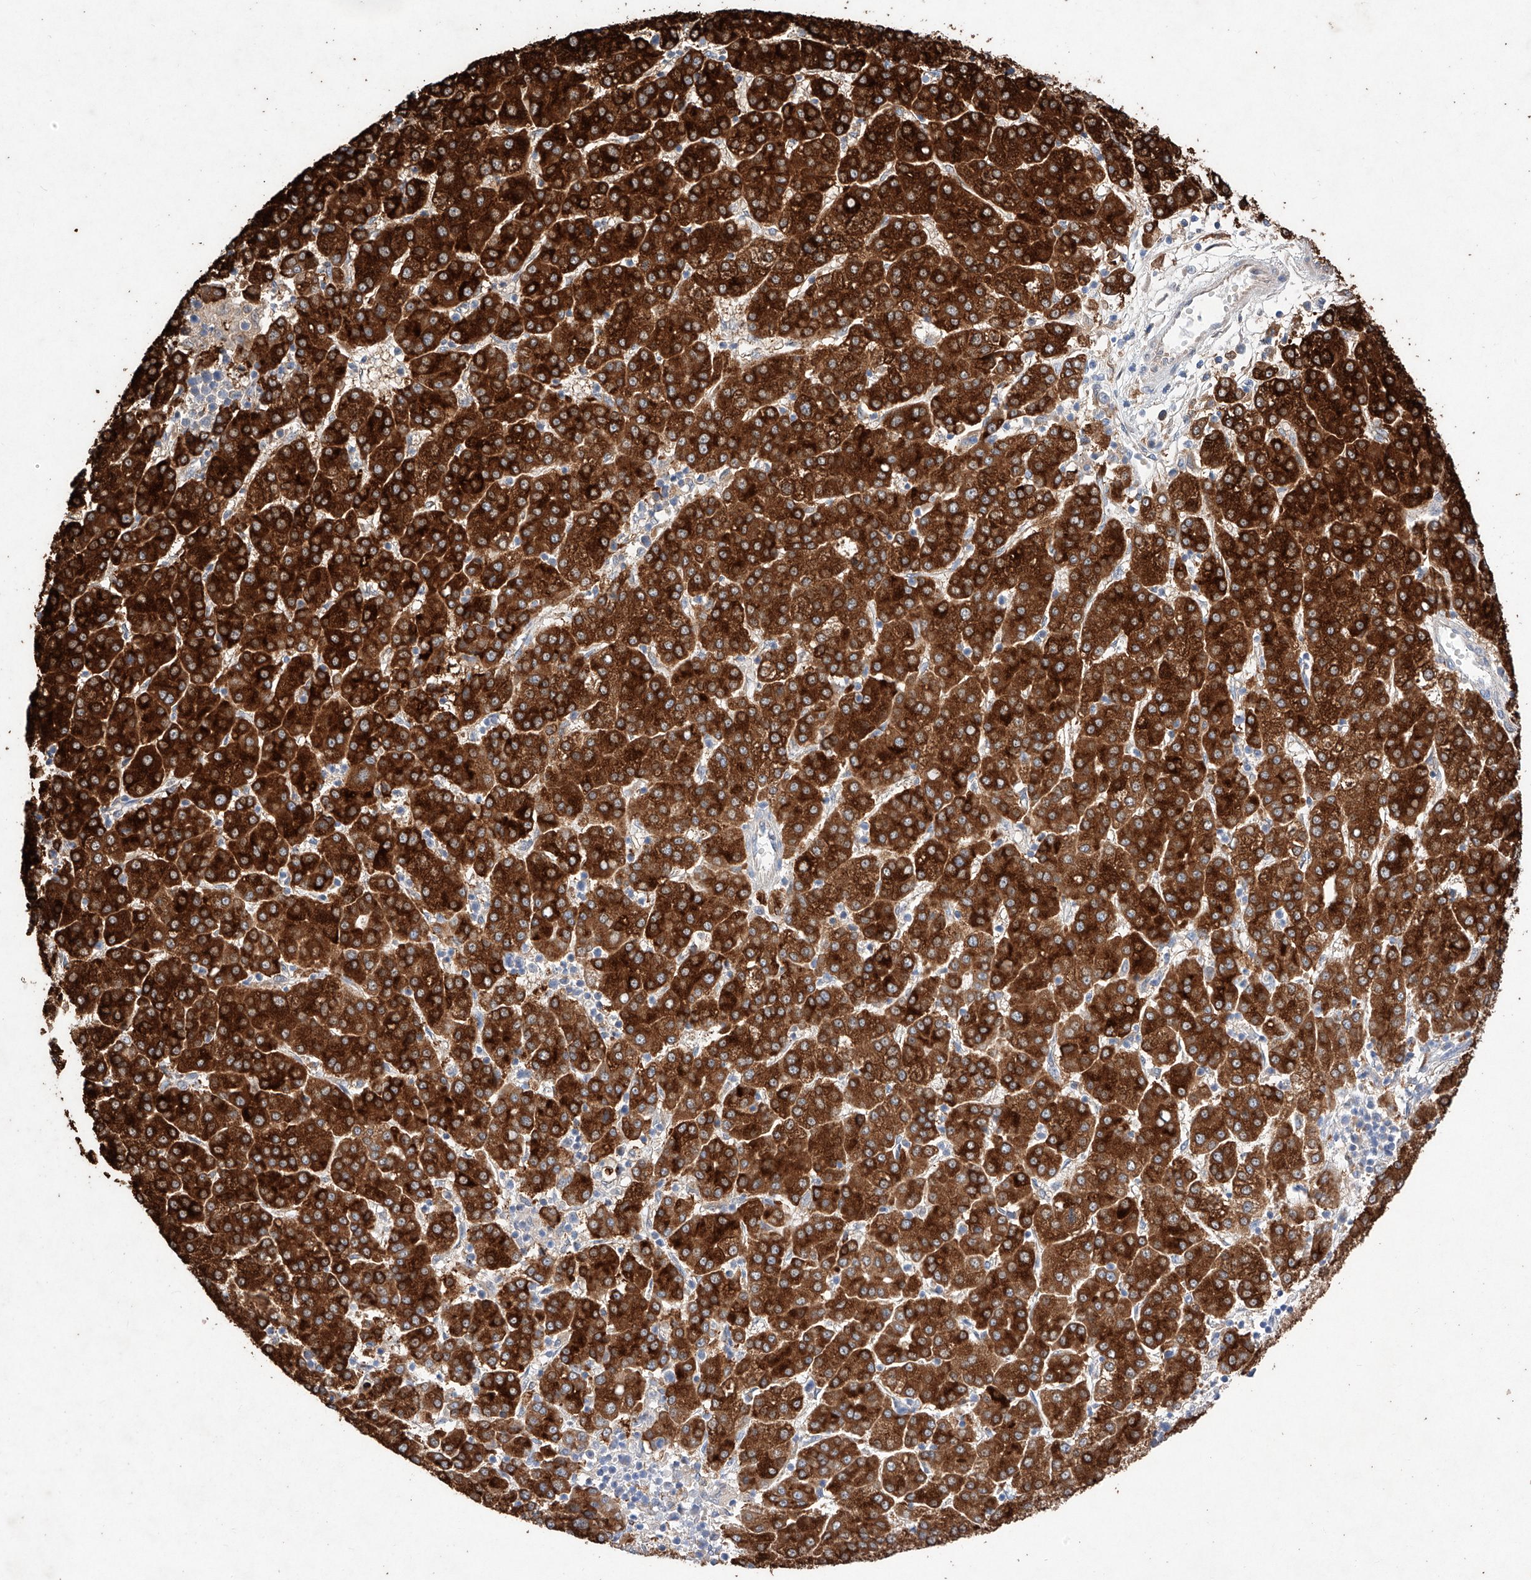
{"staining": {"intensity": "strong", "quantity": ">75%", "location": "cytoplasmic/membranous"}, "tissue": "liver cancer", "cell_type": "Tumor cells", "image_type": "cancer", "snomed": [{"axis": "morphology", "description": "Carcinoma, Hepatocellular, NOS"}, {"axis": "topography", "description": "Liver"}], "caption": "This is an image of immunohistochemistry (IHC) staining of hepatocellular carcinoma (liver), which shows strong expression in the cytoplasmic/membranous of tumor cells.", "gene": "C6orf62", "patient": {"sex": "female", "age": 58}}